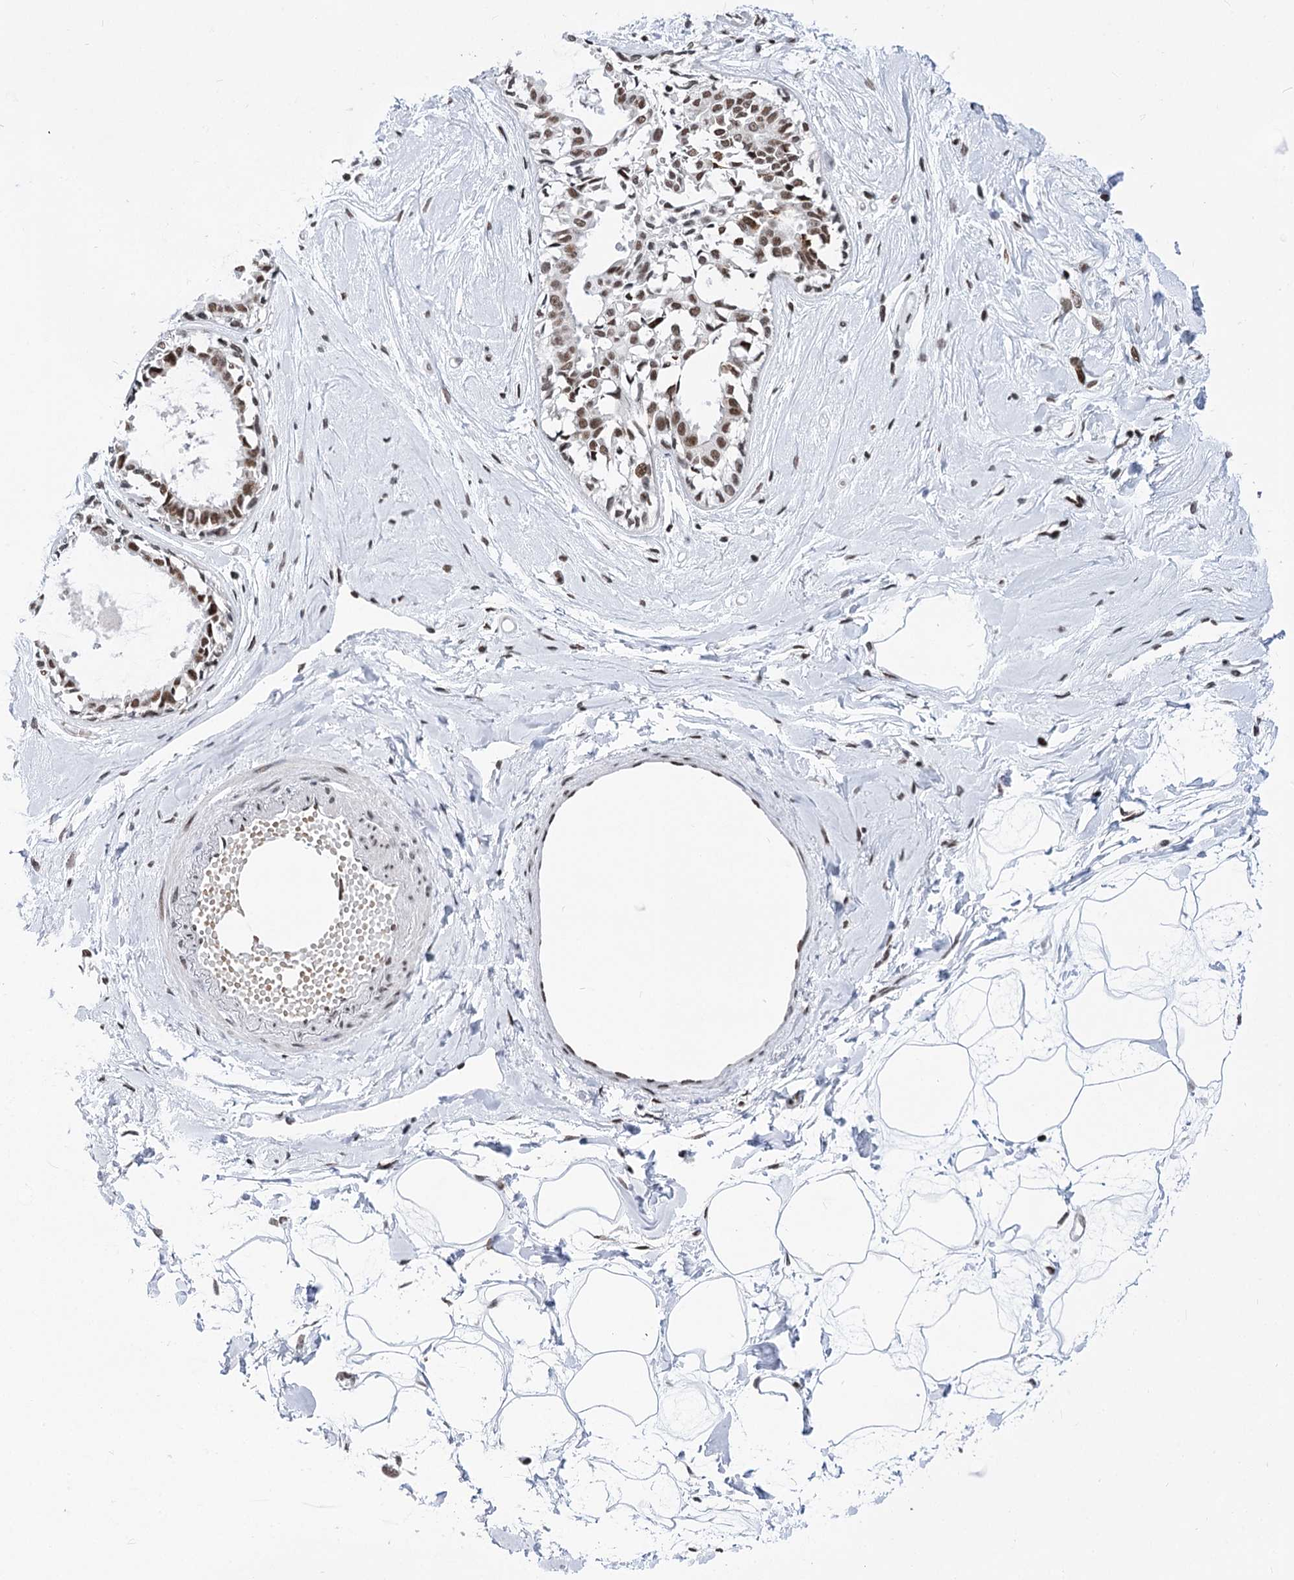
{"staining": {"intensity": "weak", "quantity": ">75%", "location": "nuclear"}, "tissue": "breast", "cell_type": "Adipocytes", "image_type": "normal", "snomed": [{"axis": "morphology", "description": "Normal tissue, NOS"}, {"axis": "topography", "description": "Breast"}], "caption": "Adipocytes display low levels of weak nuclear positivity in approximately >75% of cells in benign human breast. (DAB (3,3'-diaminobenzidine) IHC, brown staining for protein, blue staining for nuclei).", "gene": "POU4F3", "patient": {"sex": "female", "age": 45}}